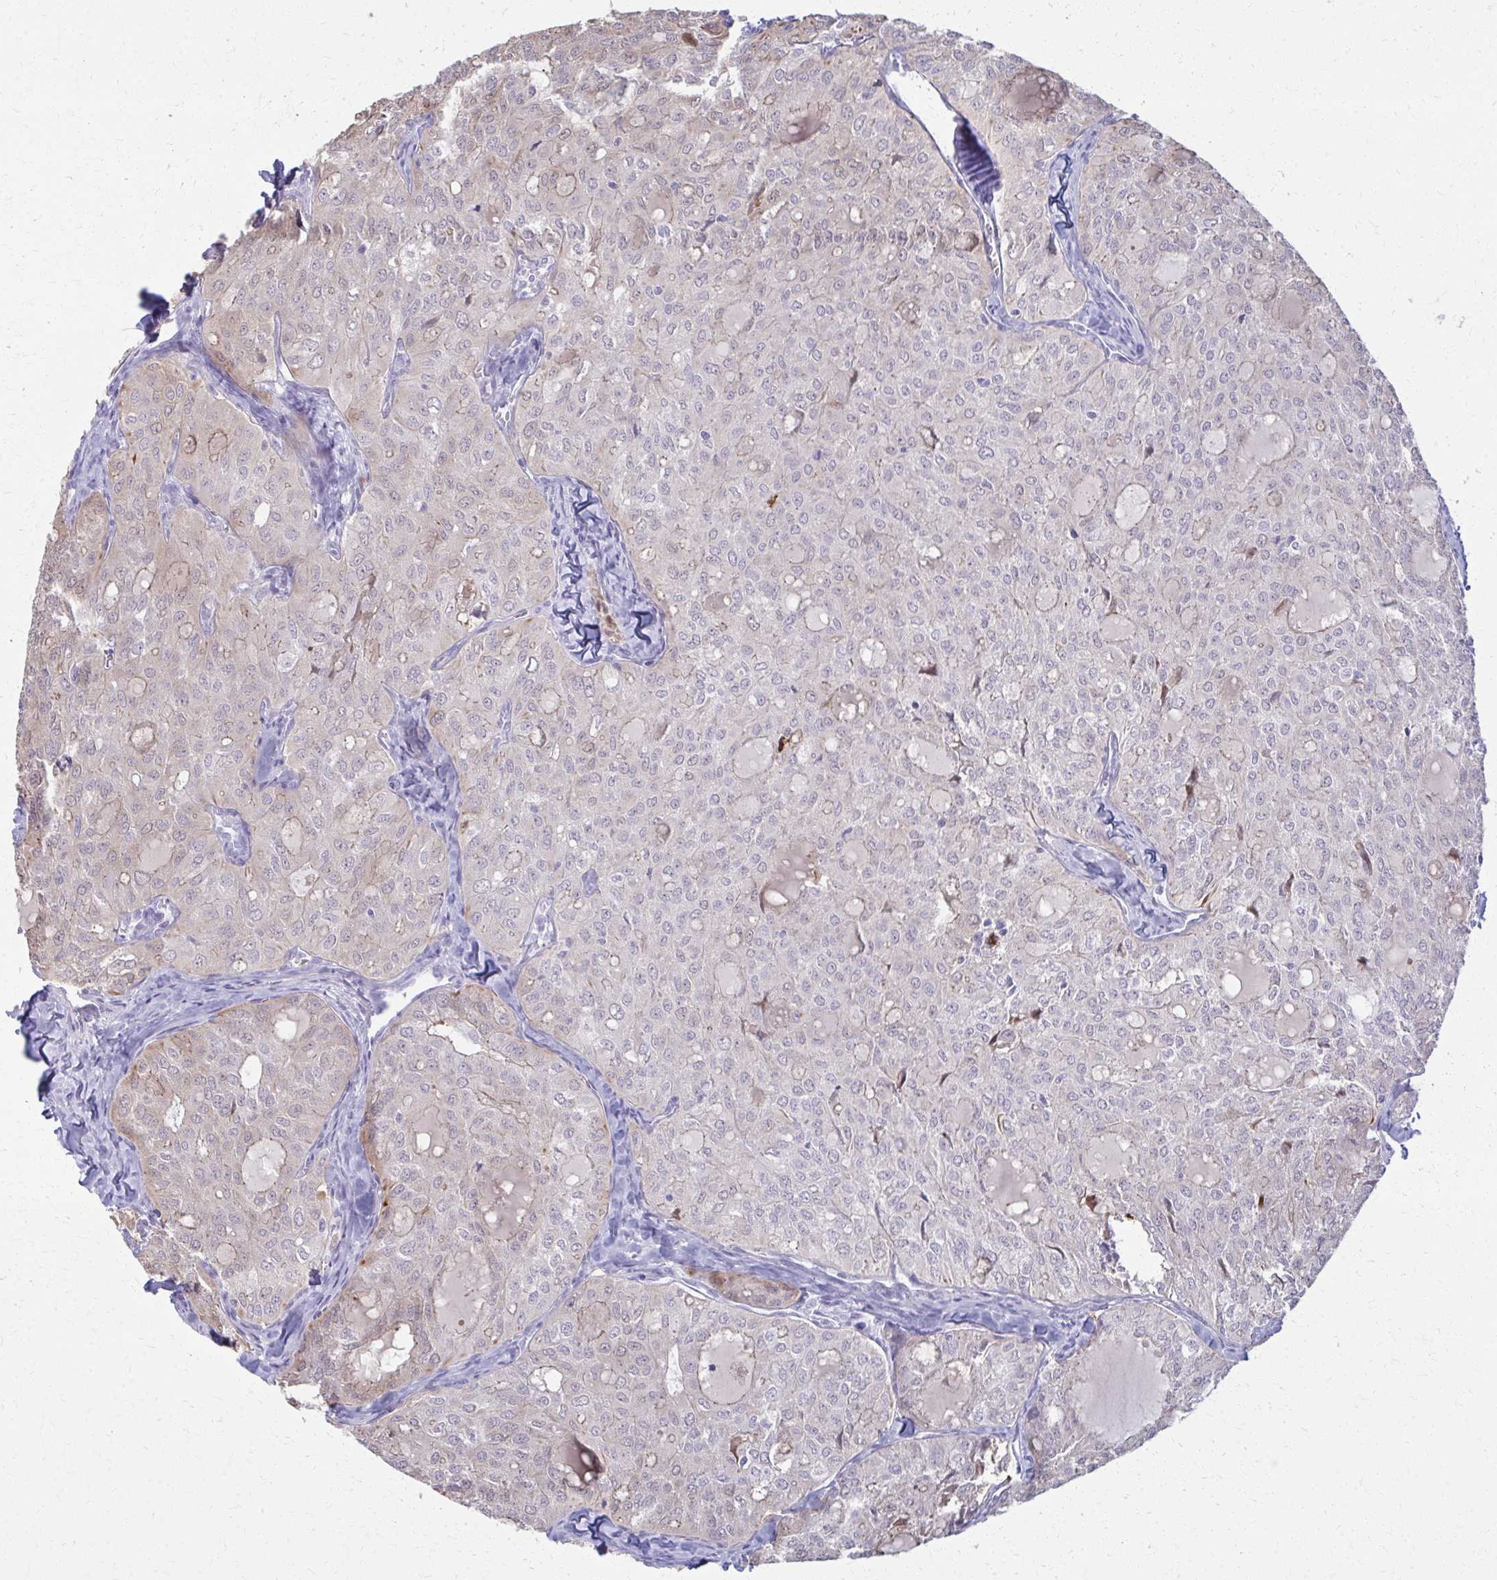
{"staining": {"intensity": "moderate", "quantity": "<25%", "location": "cytoplasmic/membranous"}, "tissue": "thyroid cancer", "cell_type": "Tumor cells", "image_type": "cancer", "snomed": [{"axis": "morphology", "description": "Follicular adenoma carcinoma, NOS"}, {"axis": "topography", "description": "Thyroid gland"}], "caption": "A histopathology image of human thyroid cancer stained for a protein displays moderate cytoplasmic/membranous brown staining in tumor cells.", "gene": "OR4M1", "patient": {"sex": "male", "age": 75}}